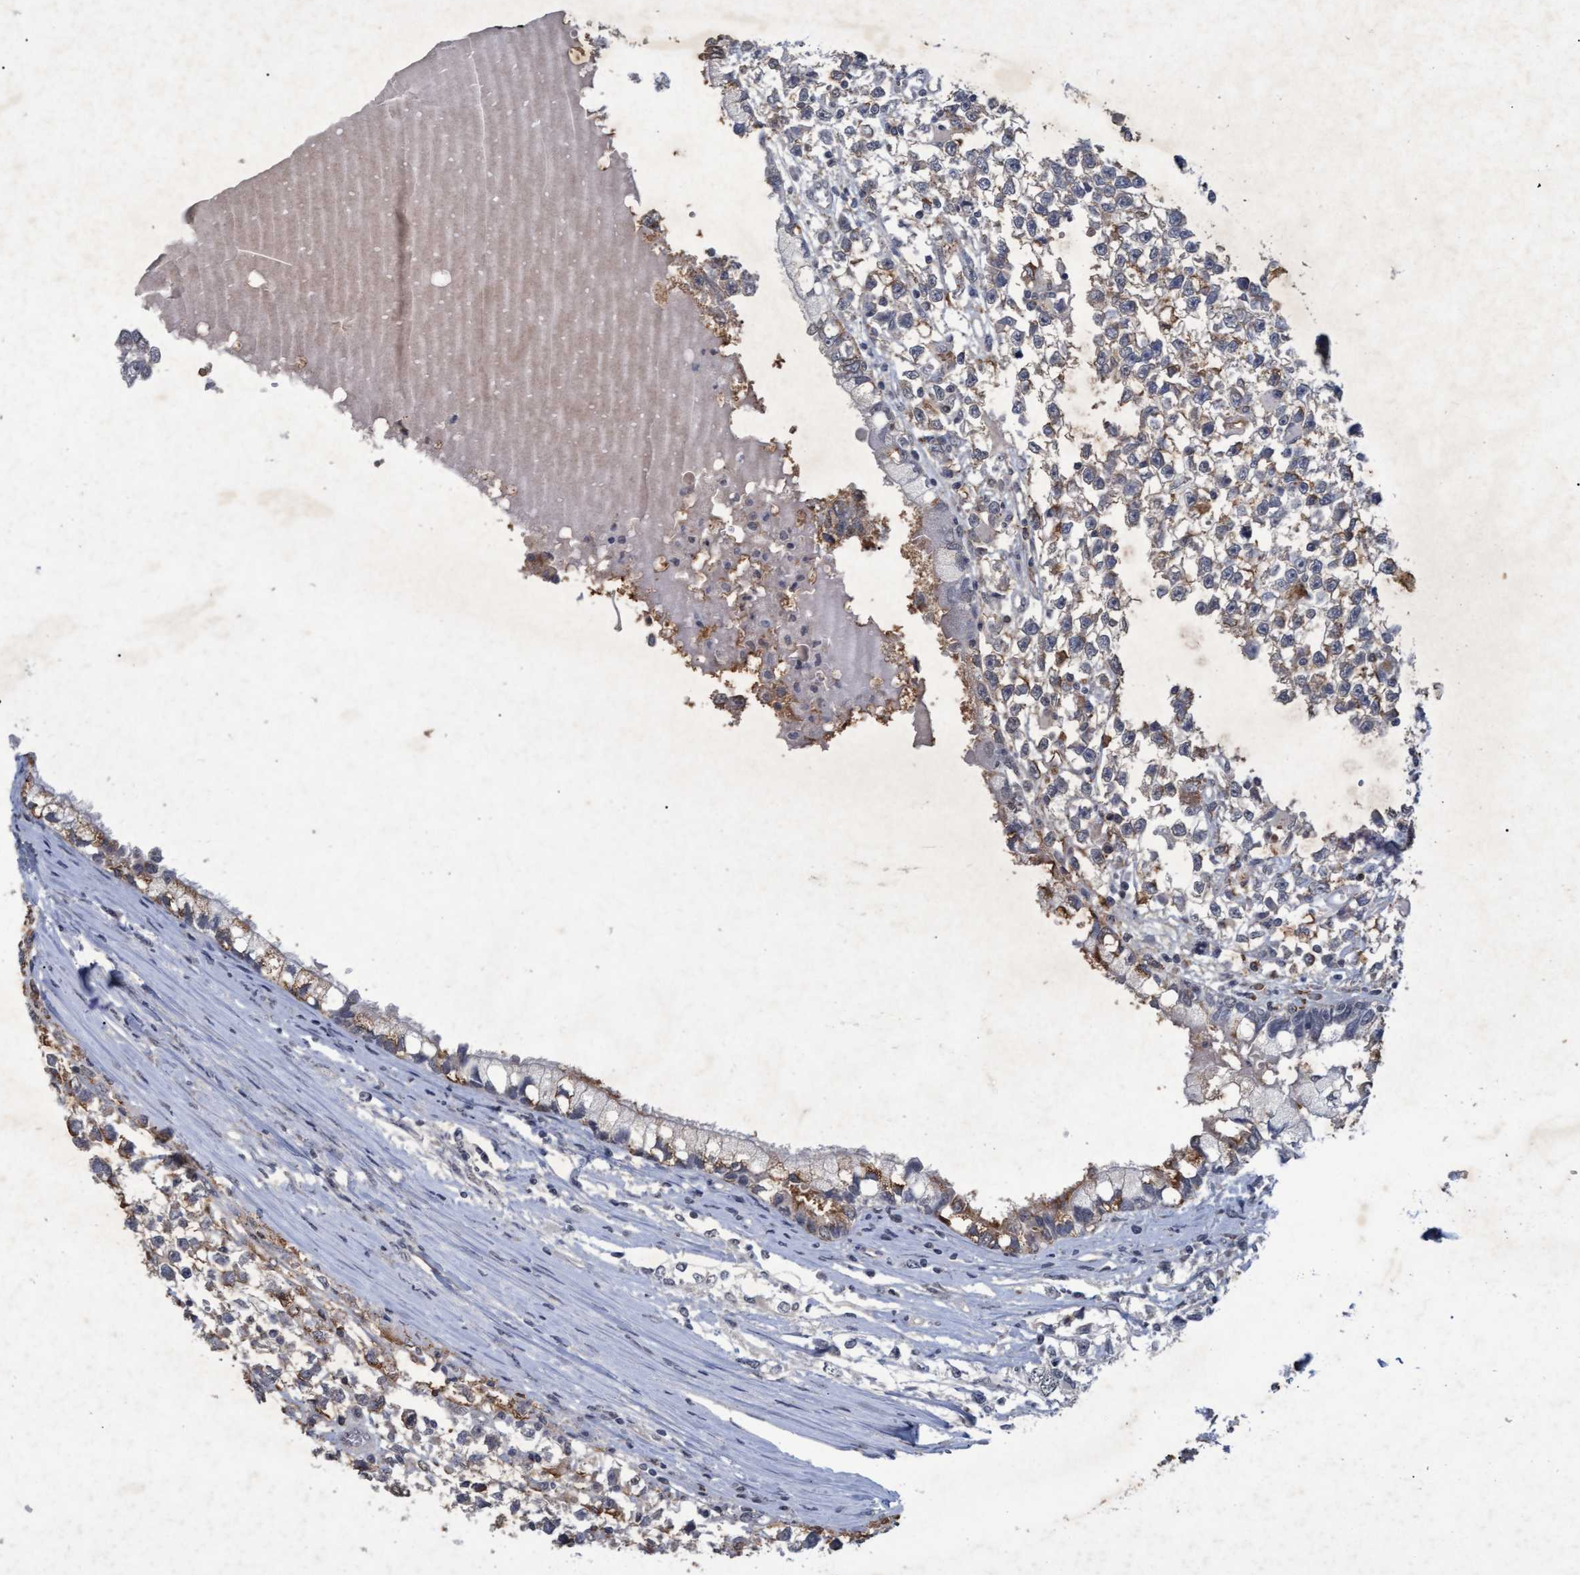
{"staining": {"intensity": "weak", "quantity": "<25%", "location": "cytoplasmic/membranous"}, "tissue": "testis cancer", "cell_type": "Tumor cells", "image_type": "cancer", "snomed": [{"axis": "morphology", "description": "Seminoma, NOS"}, {"axis": "morphology", "description": "Carcinoma, Embryonal, NOS"}, {"axis": "topography", "description": "Testis"}], "caption": "Protein analysis of testis cancer (embryonal carcinoma) shows no significant positivity in tumor cells.", "gene": "GALC", "patient": {"sex": "male", "age": 51}}